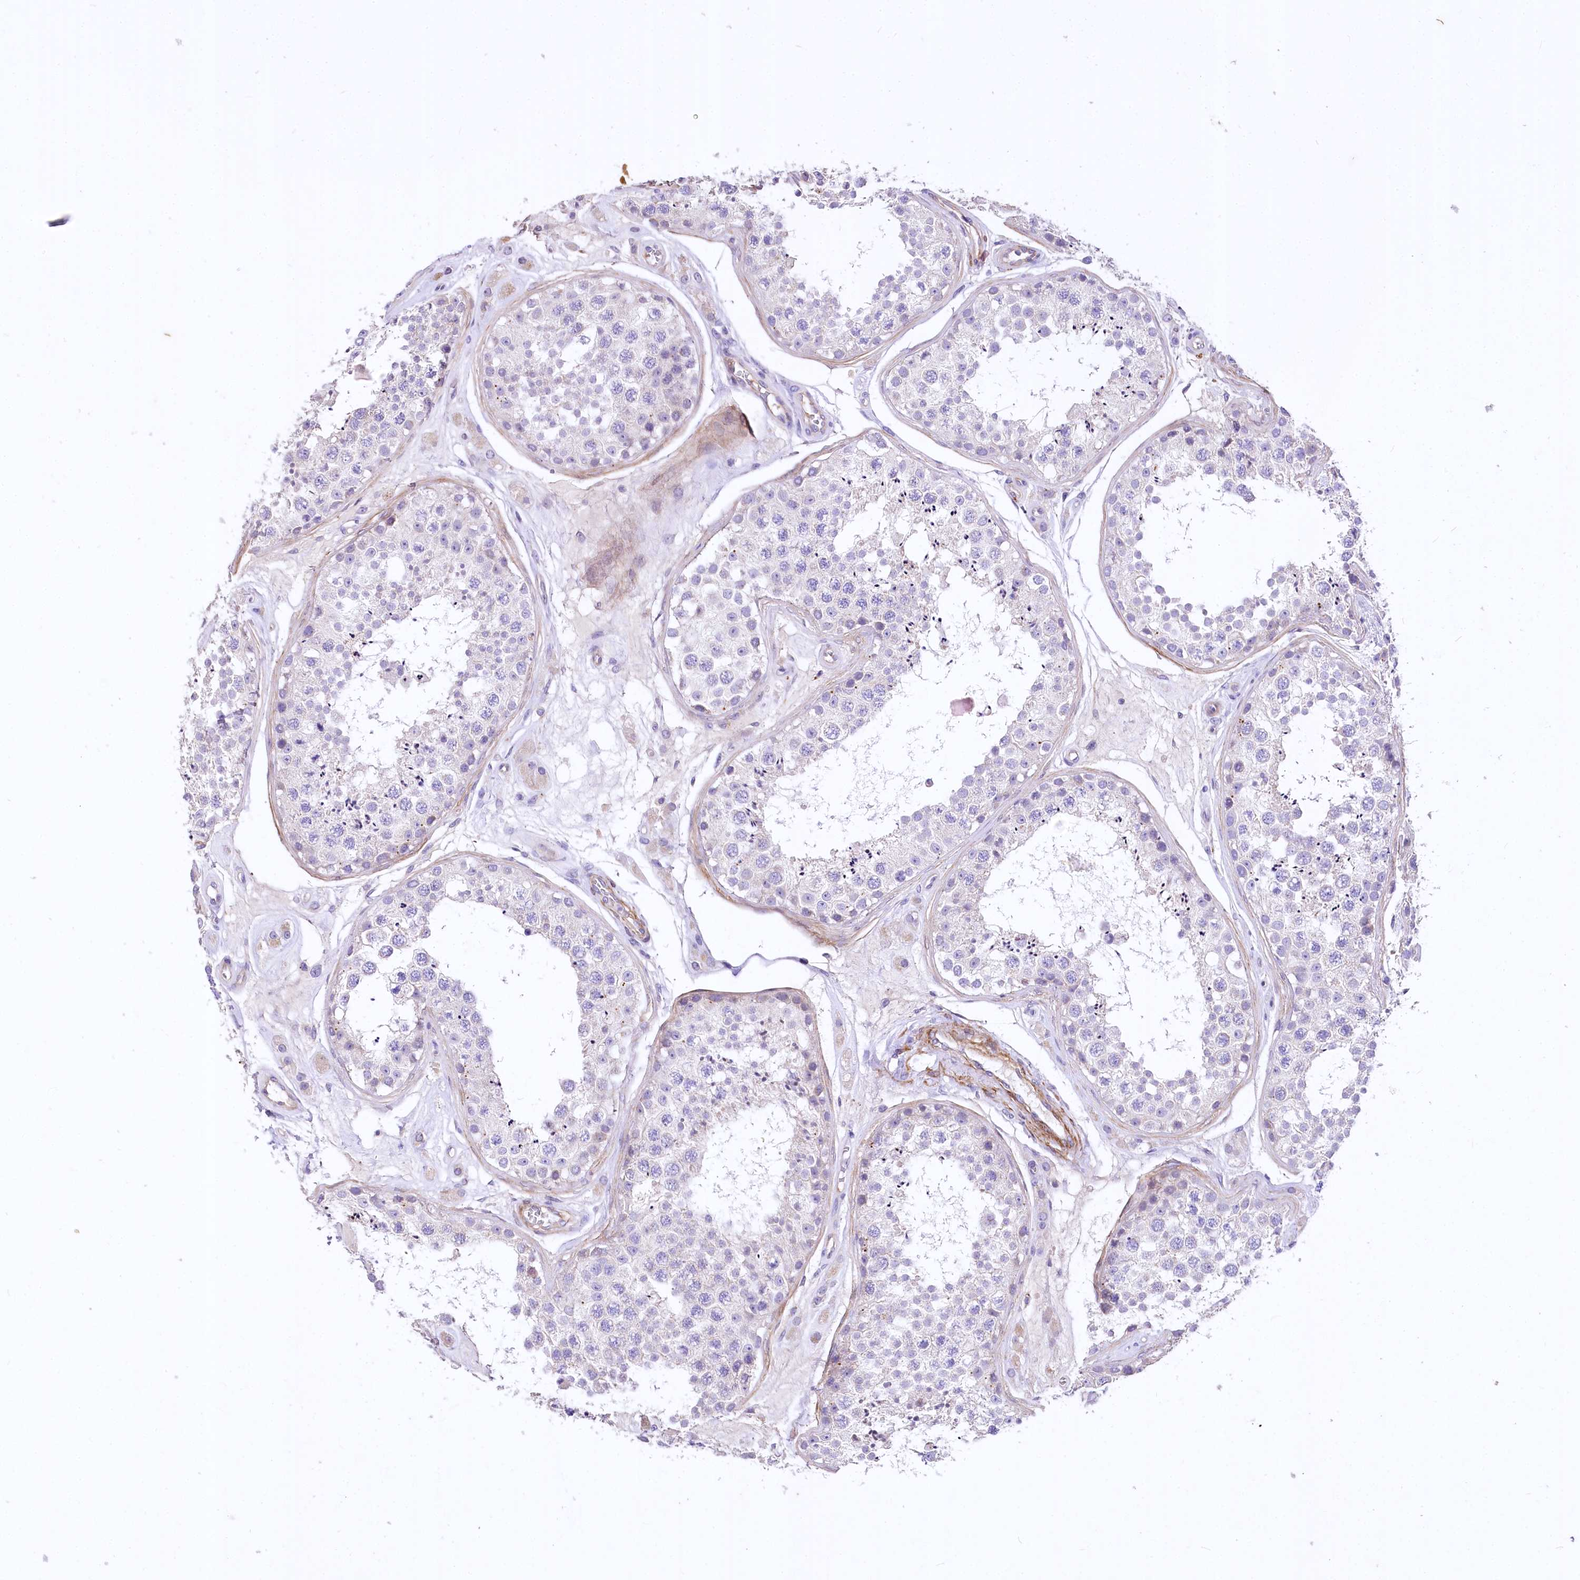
{"staining": {"intensity": "negative", "quantity": "none", "location": "none"}, "tissue": "testis", "cell_type": "Cells in seminiferous ducts", "image_type": "normal", "snomed": [{"axis": "morphology", "description": "Normal tissue, NOS"}, {"axis": "topography", "description": "Testis"}], "caption": "A micrograph of human testis is negative for staining in cells in seminiferous ducts. Brightfield microscopy of immunohistochemistry stained with DAB (3,3'-diaminobenzidine) (brown) and hematoxylin (blue), captured at high magnification.", "gene": "RDH16", "patient": {"sex": "male", "age": 25}}